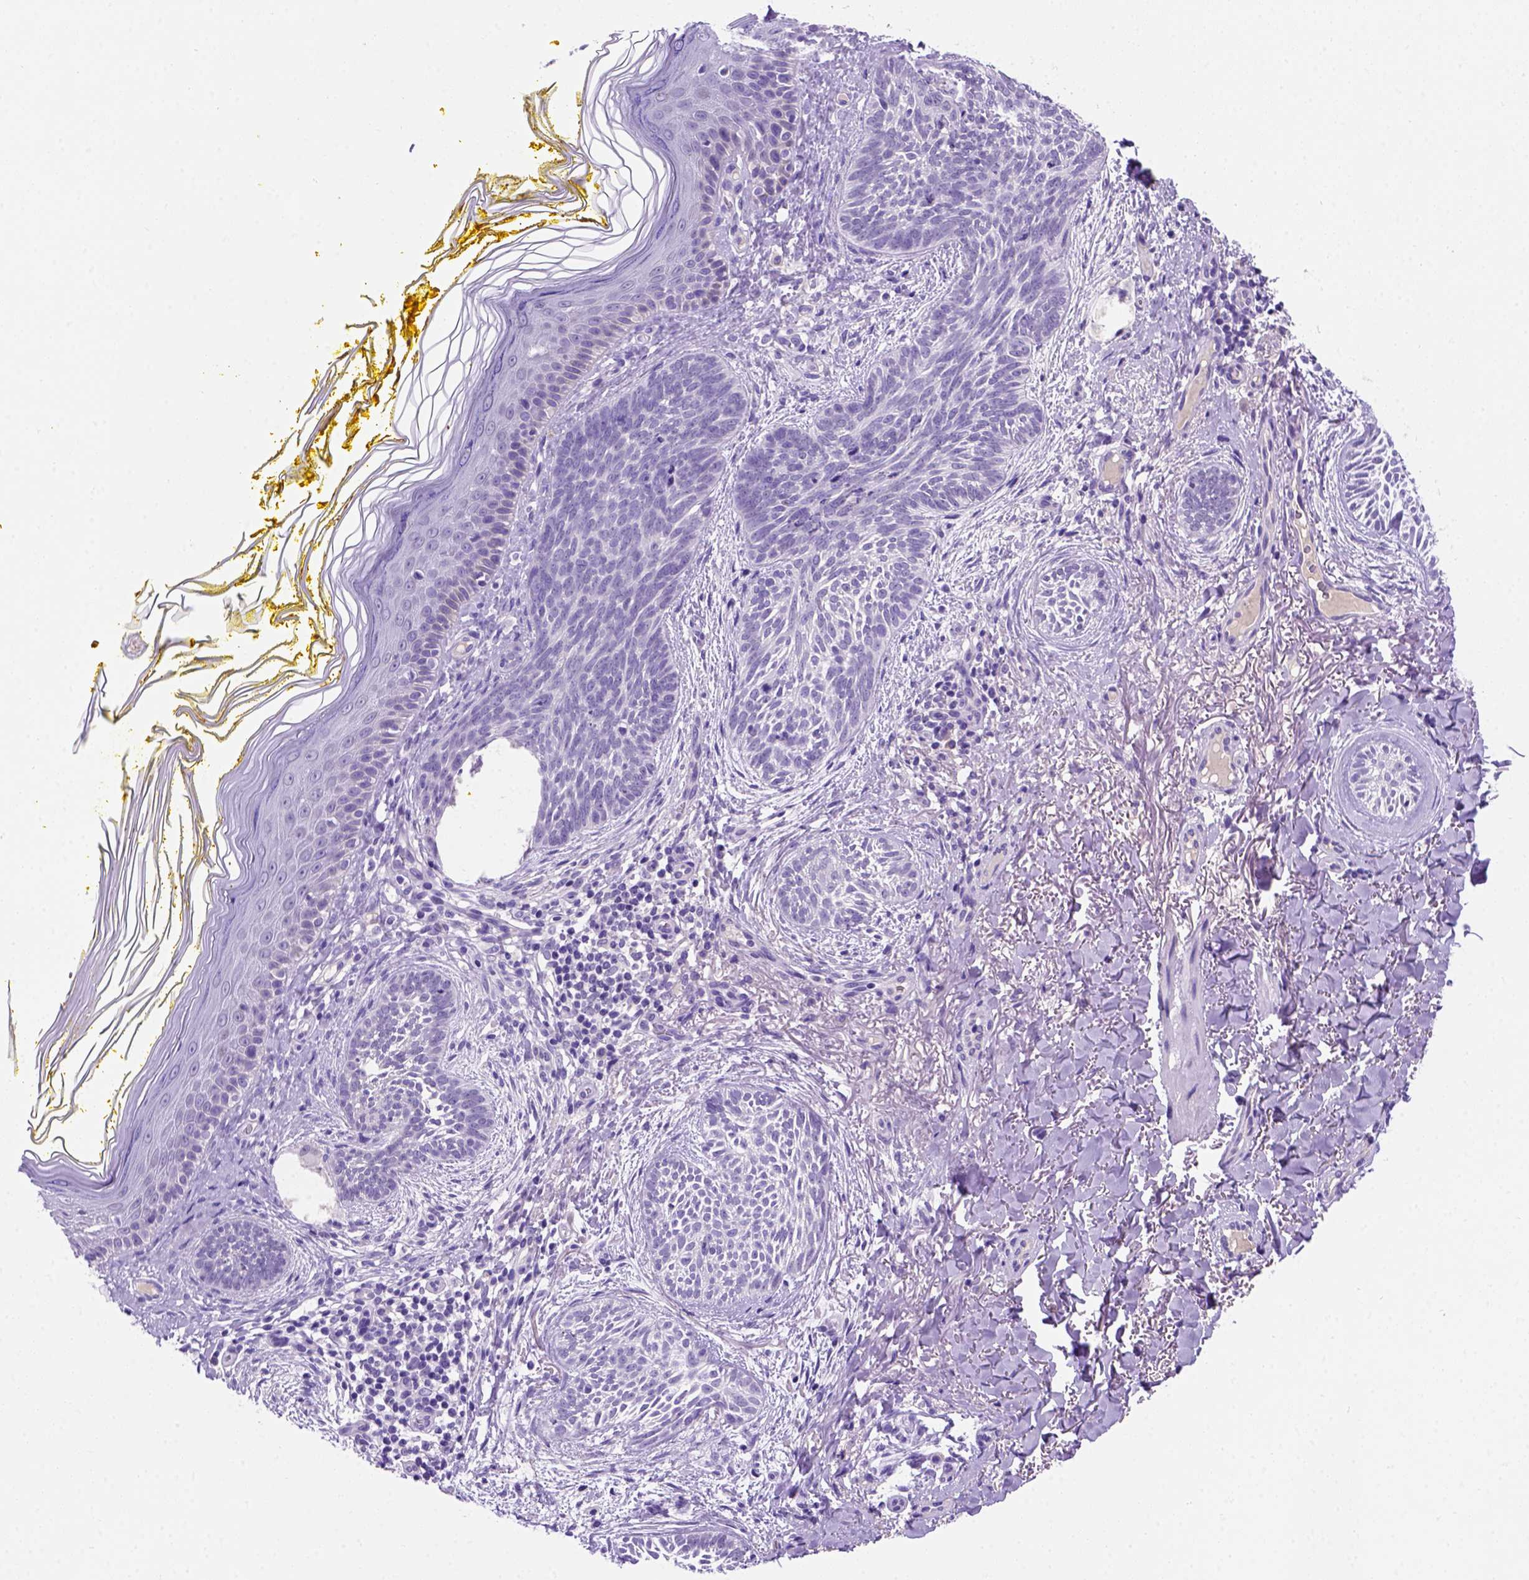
{"staining": {"intensity": "negative", "quantity": "none", "location": "none"}, "tissue": "skin cancer", "cell_type": "Tumor cells", "image_type": "cancer", "snomed": [{"axis": "morphology", "description": "Basal cell carcinoma"}, {"axis": "topography", "description": "Skin"}], "caption": "IHC image of neoplastic tissue: human basal cell carcinoma (skin) stained with DAB (3,3'-diaminobenzidine) shows no significant protein positivity in tumor cells. (DAB immunohistochemistry visualized using brightfield microscopy, high magnification).", "gene": "FAM81B", "patient": {"sex": "female", "age": 68}}